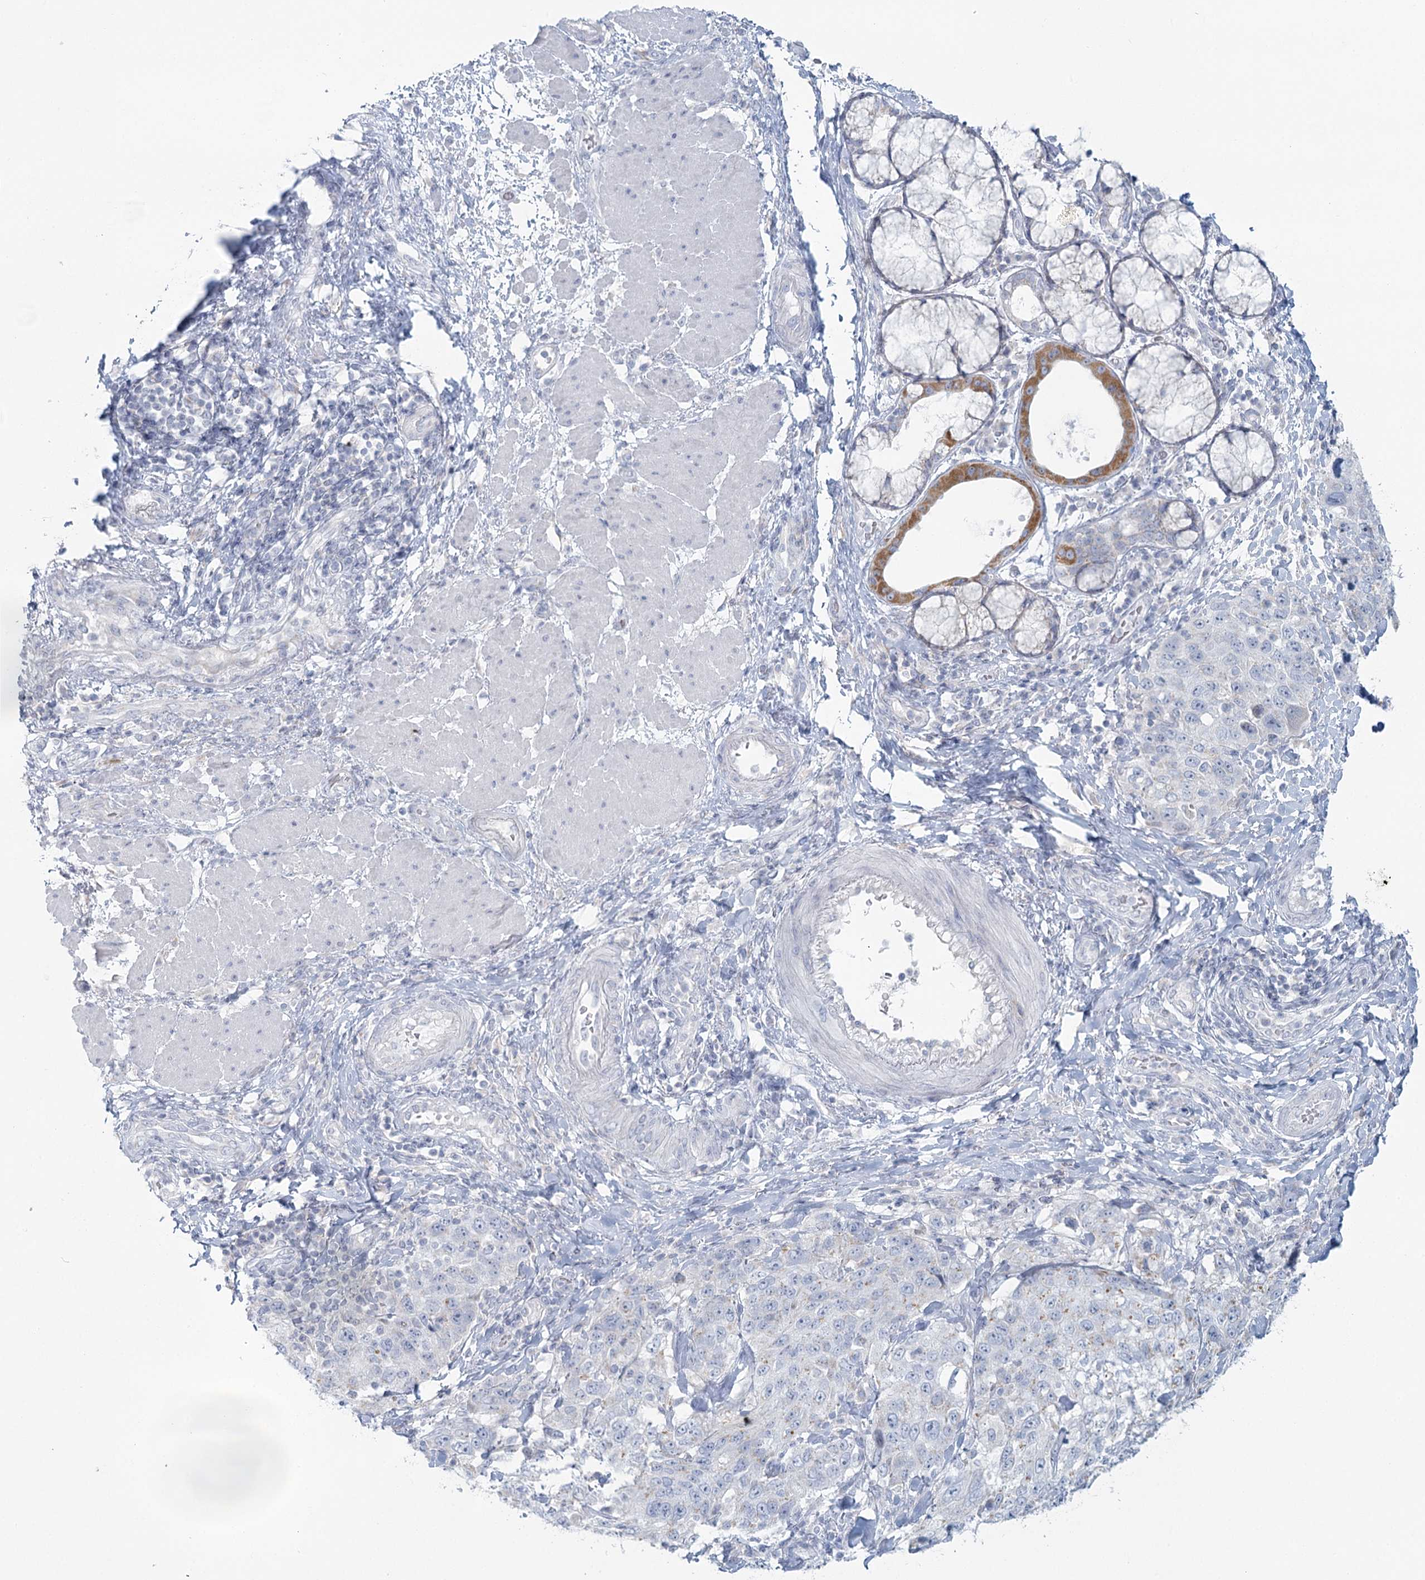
{"staining": {"intensity": "negative", "quantity": "none", "location": "none"}, "tissue": "stomach cancer", "cell_type": "Tumor cells", "image_type": "cancer", "snomed": [{"axis": "morphology", "description": "Adenocarcinoma, NOS"}, {"axis": "topography", "description": "Stomach"}], "caption": "Adenocarcinoma (stomach) was stained to show a protein in brown. There is no significant positivity in tumor cells.", "gene": "BPHL", "patient": {"sex": "male", "age": 48}}